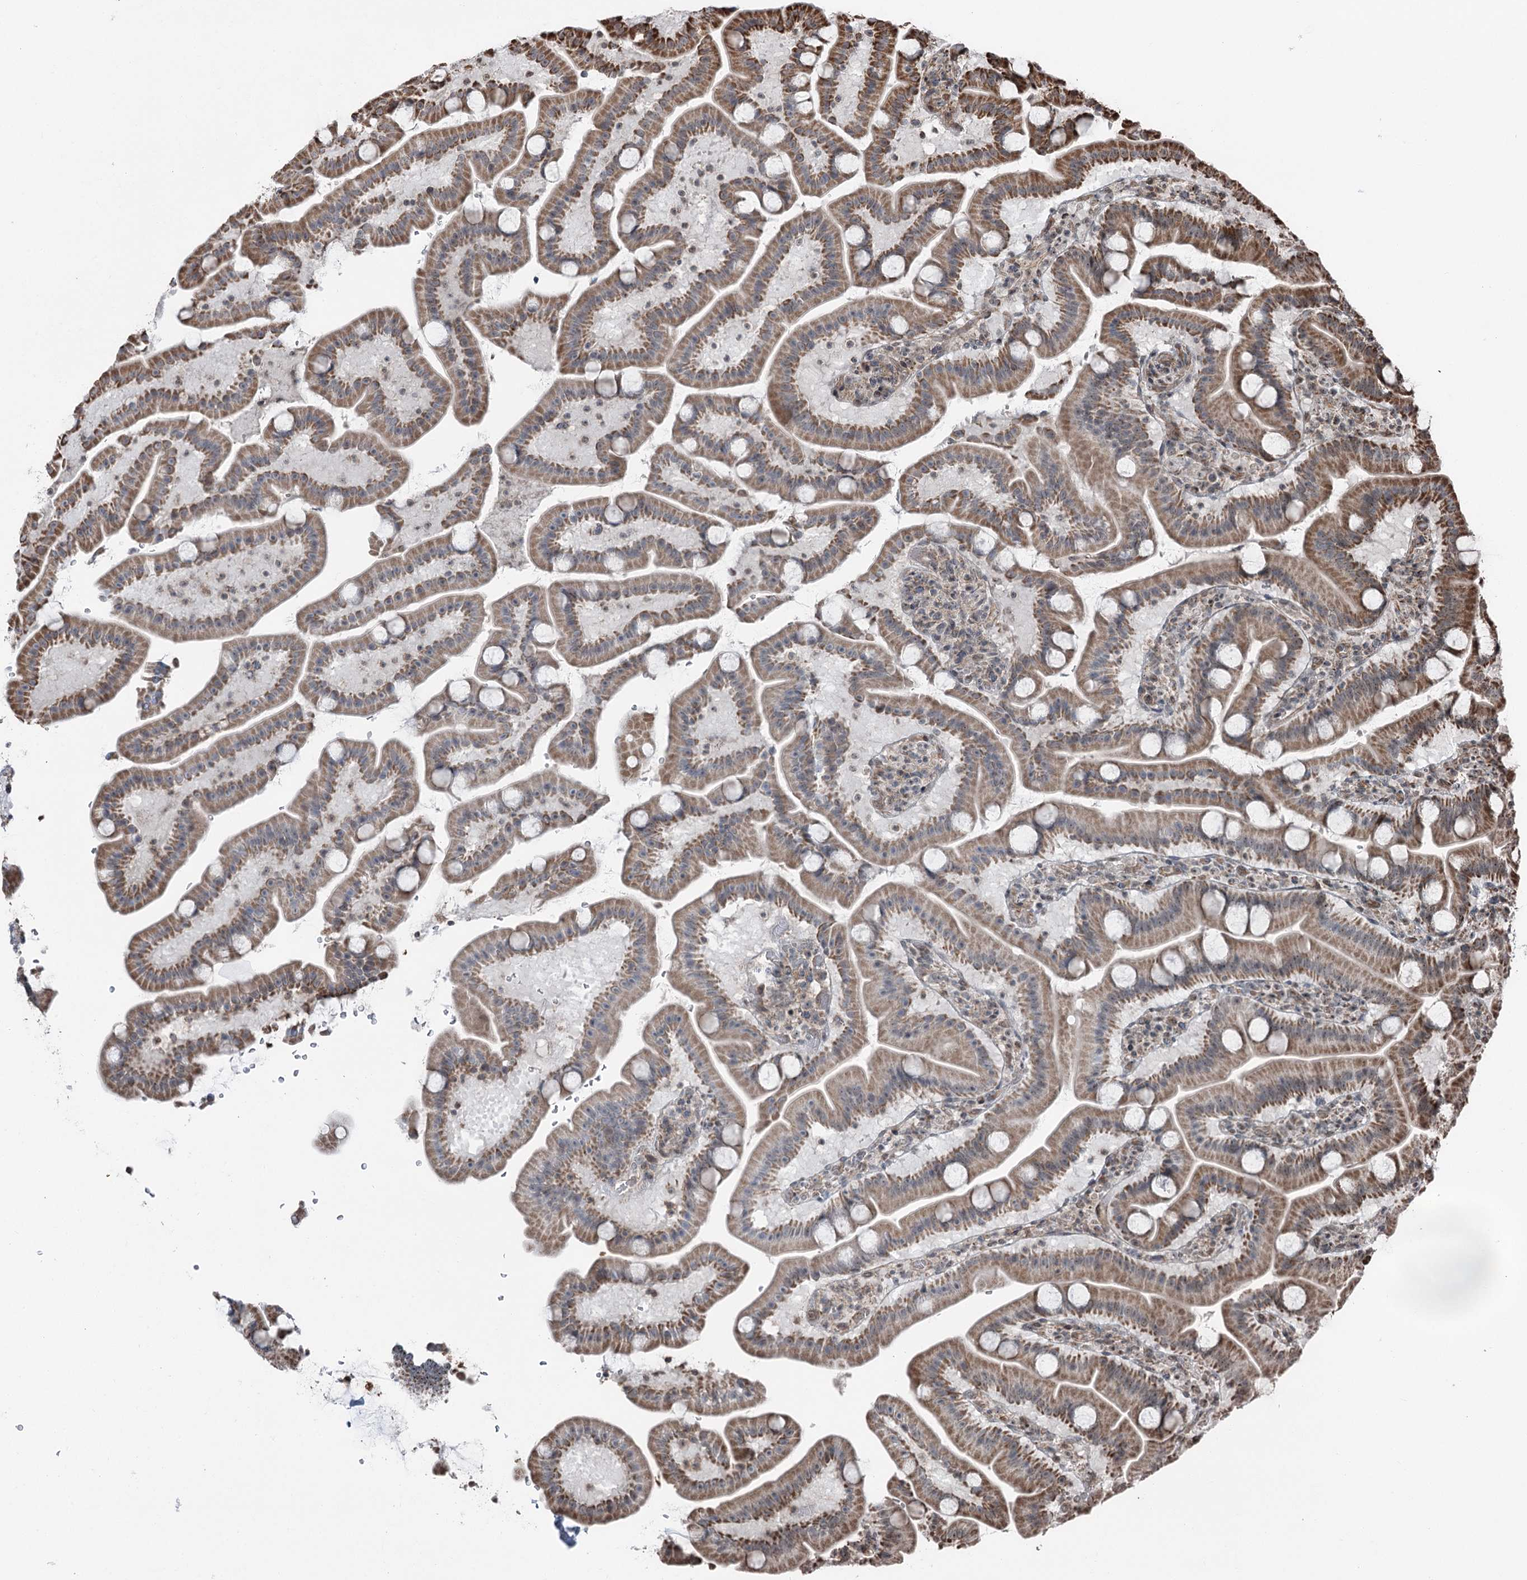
{"staining": {"intensity": "moderate", "quantity": ">75%", "location": "cytoplasmic/membranous"}, "tissue": "duodenum", "cell_type": "Glandular cells", "image_type": "normal", "snomed": [{"axis": "morphology", "description": "Normal tissue, NOS"}, {"axis": "topography", "description": "Duodenum"}], "caption": "Glandular cells demonstrate moderate cytoplasmic/membranous positivity in about >75% of cells in unremarkable duodenum. (DAB (3,3'-diaminobenzidine) IHC with brightfield microscopy, high magnification).", "gene": "STEEP1", "patient": {"sex": "male", "age": 55}}